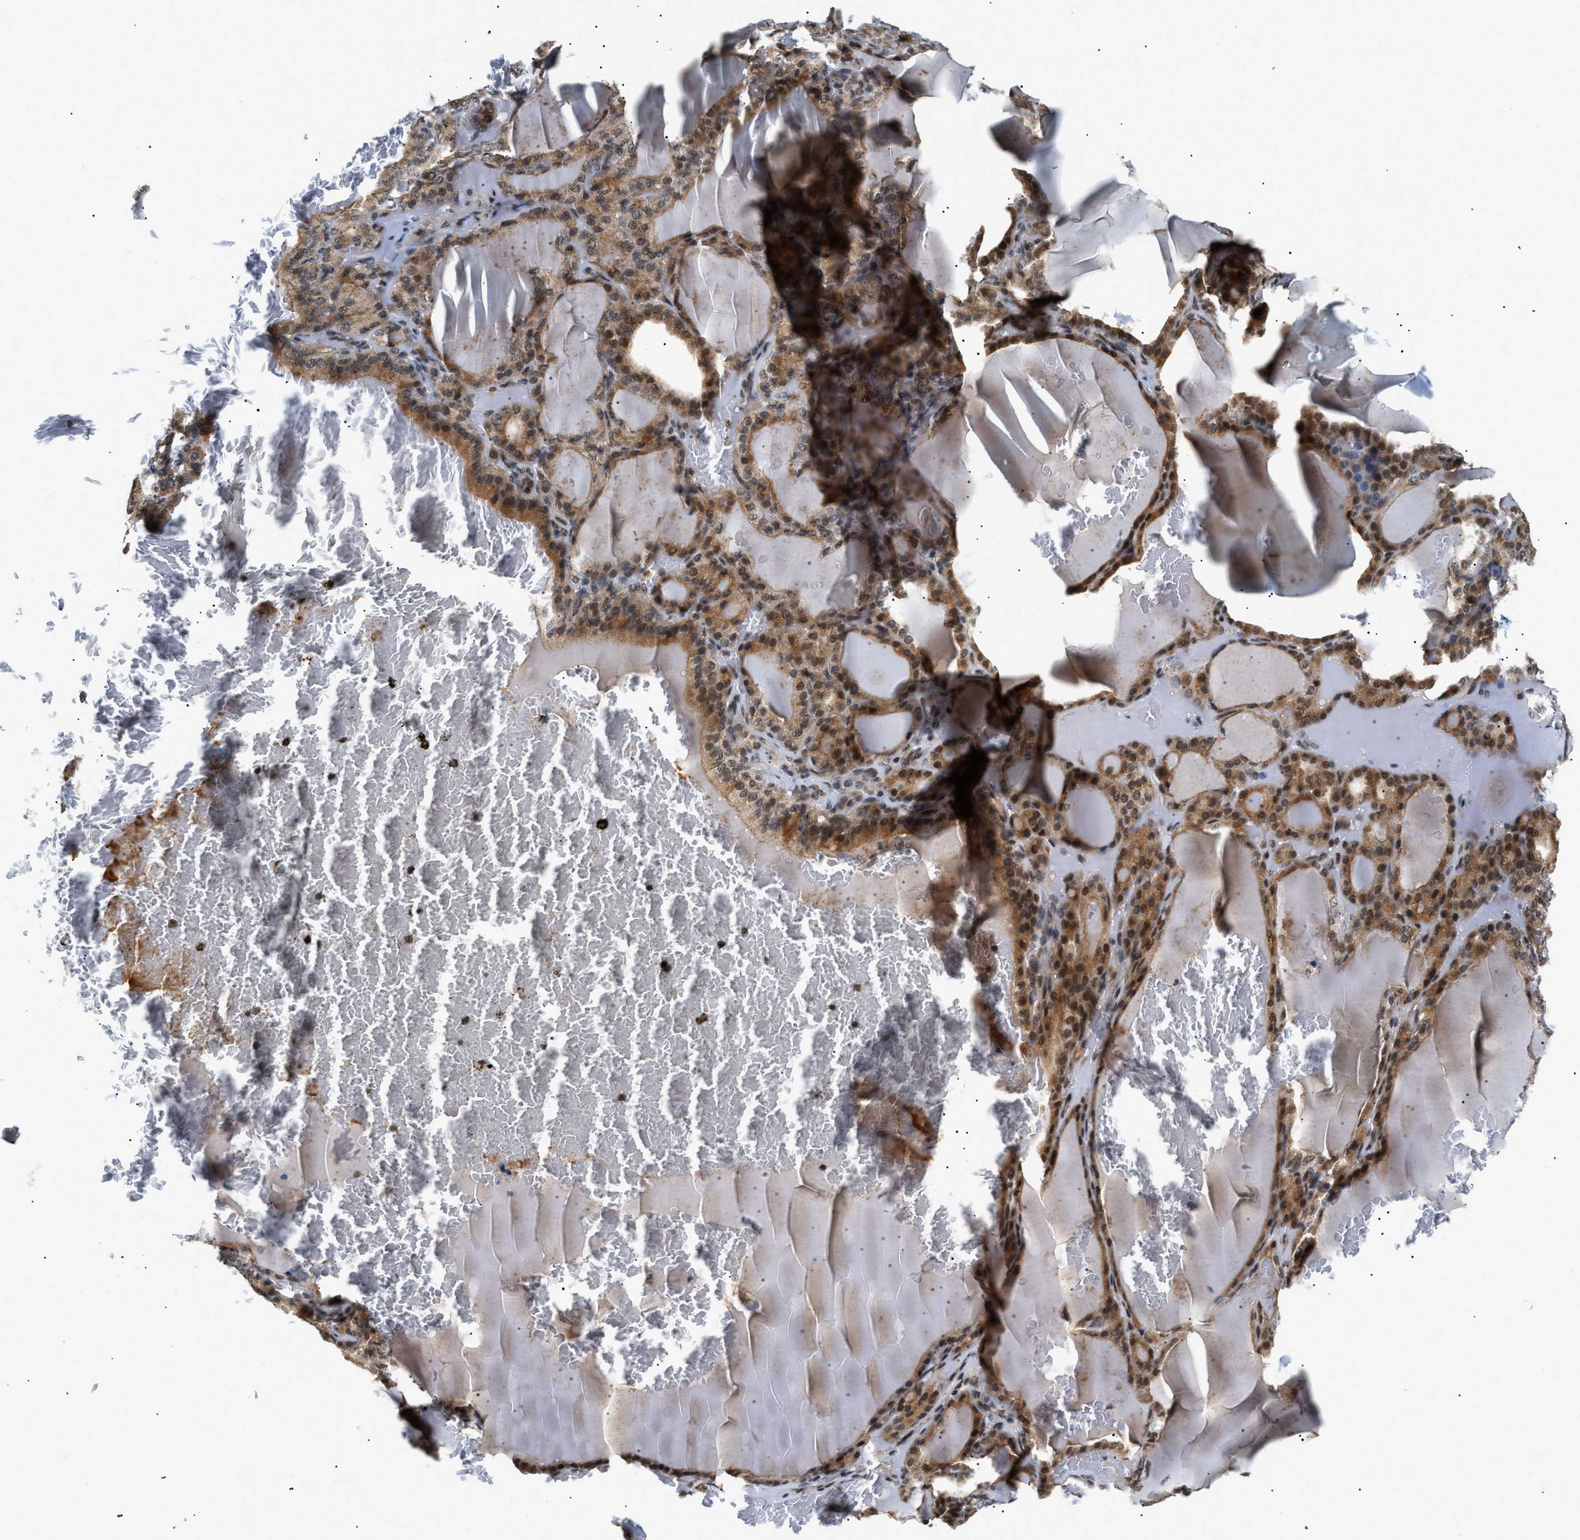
{"staining": {"intensity": "moderate", "quantity": ">75%", "location": "cytoplasmic/membranous,nuclear"}, "tissue": "thyroid gland", "cell_type": "Glandular cells", "image_type": "normal", "snomed": [{"axis": "morphology", "description": "Normal tissue, NOS"}, {"axis": "topography", "description": "Thyroid gland"}], "caption": "High-magnification brightfield microscopy of normal thyroid gland stained with DAB (brown) and counterstained with hematoxylin (blue). glandular cells exhibit moderate cytoplasmic/membranous,nuclear positivity is appreciated in about>75% of cells. (Stains: DAB (3,3'-diaminobenzidine) in brown, nuclei in blue, Microscopy: brightfield microscopy at high magnification).", "gene": "ZBTB11", "patient": {"sex": "female", "age": 28}}